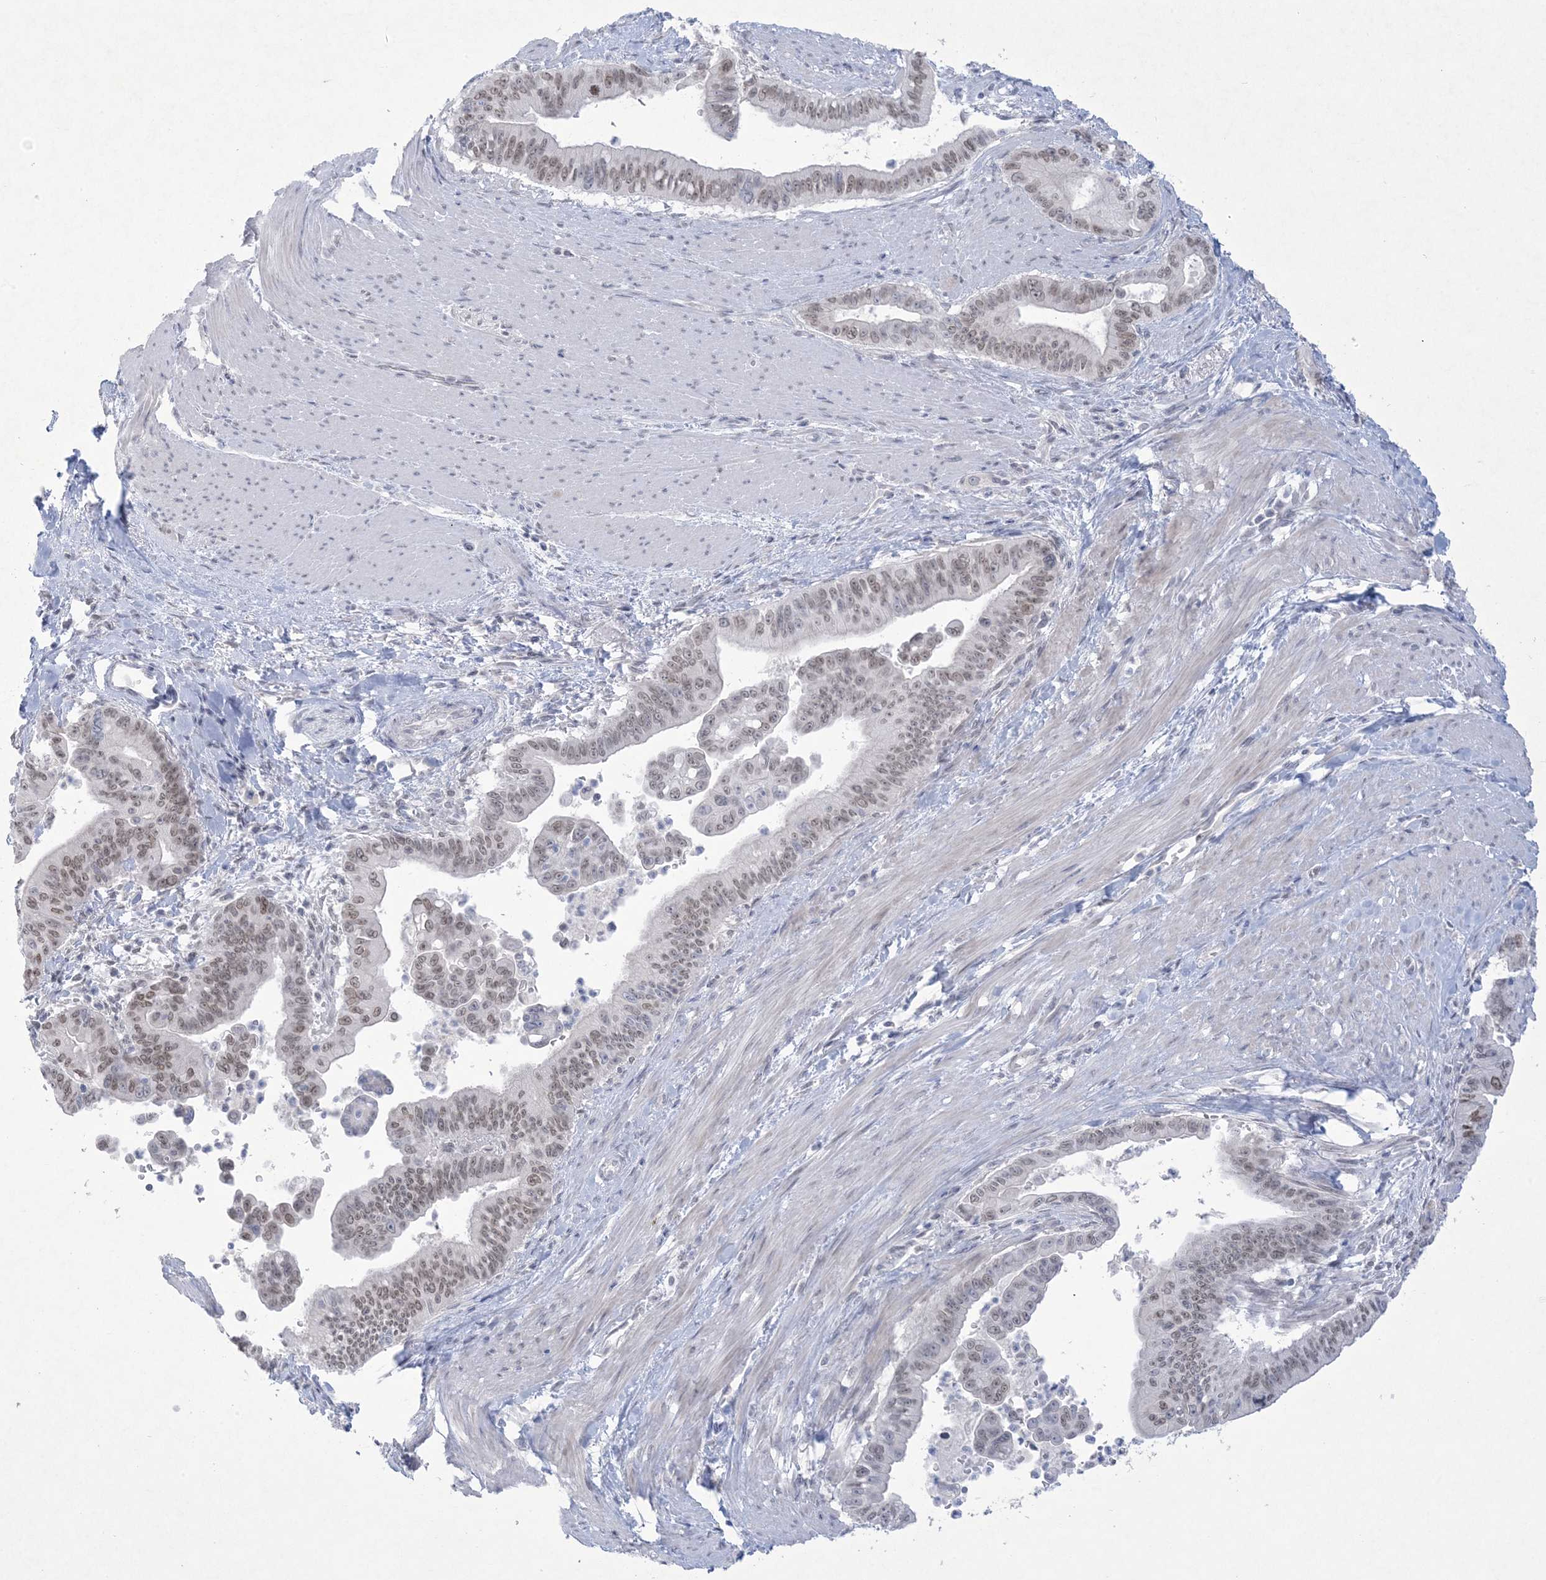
{"staining": {"intensity": "weak", "quantity": ">75%", "location": "nuclear"}, "tissue": "pancreatic cancer", "cell_type": "Tumor cells", "image_type": "cancer", "snomed": [{"axis": "morphology", "description": "Adenocarcinoma, NOS"}, {"axis": "topography", "description": "Pancreas"}], "caption": "A low amount of weak nuclear positivity is seen in about >75% of tumor cells in pancreatic adenocarcinoma tissue.", "gene": "HOMEZ", "patient": {"sex": "male", "age": 70}}